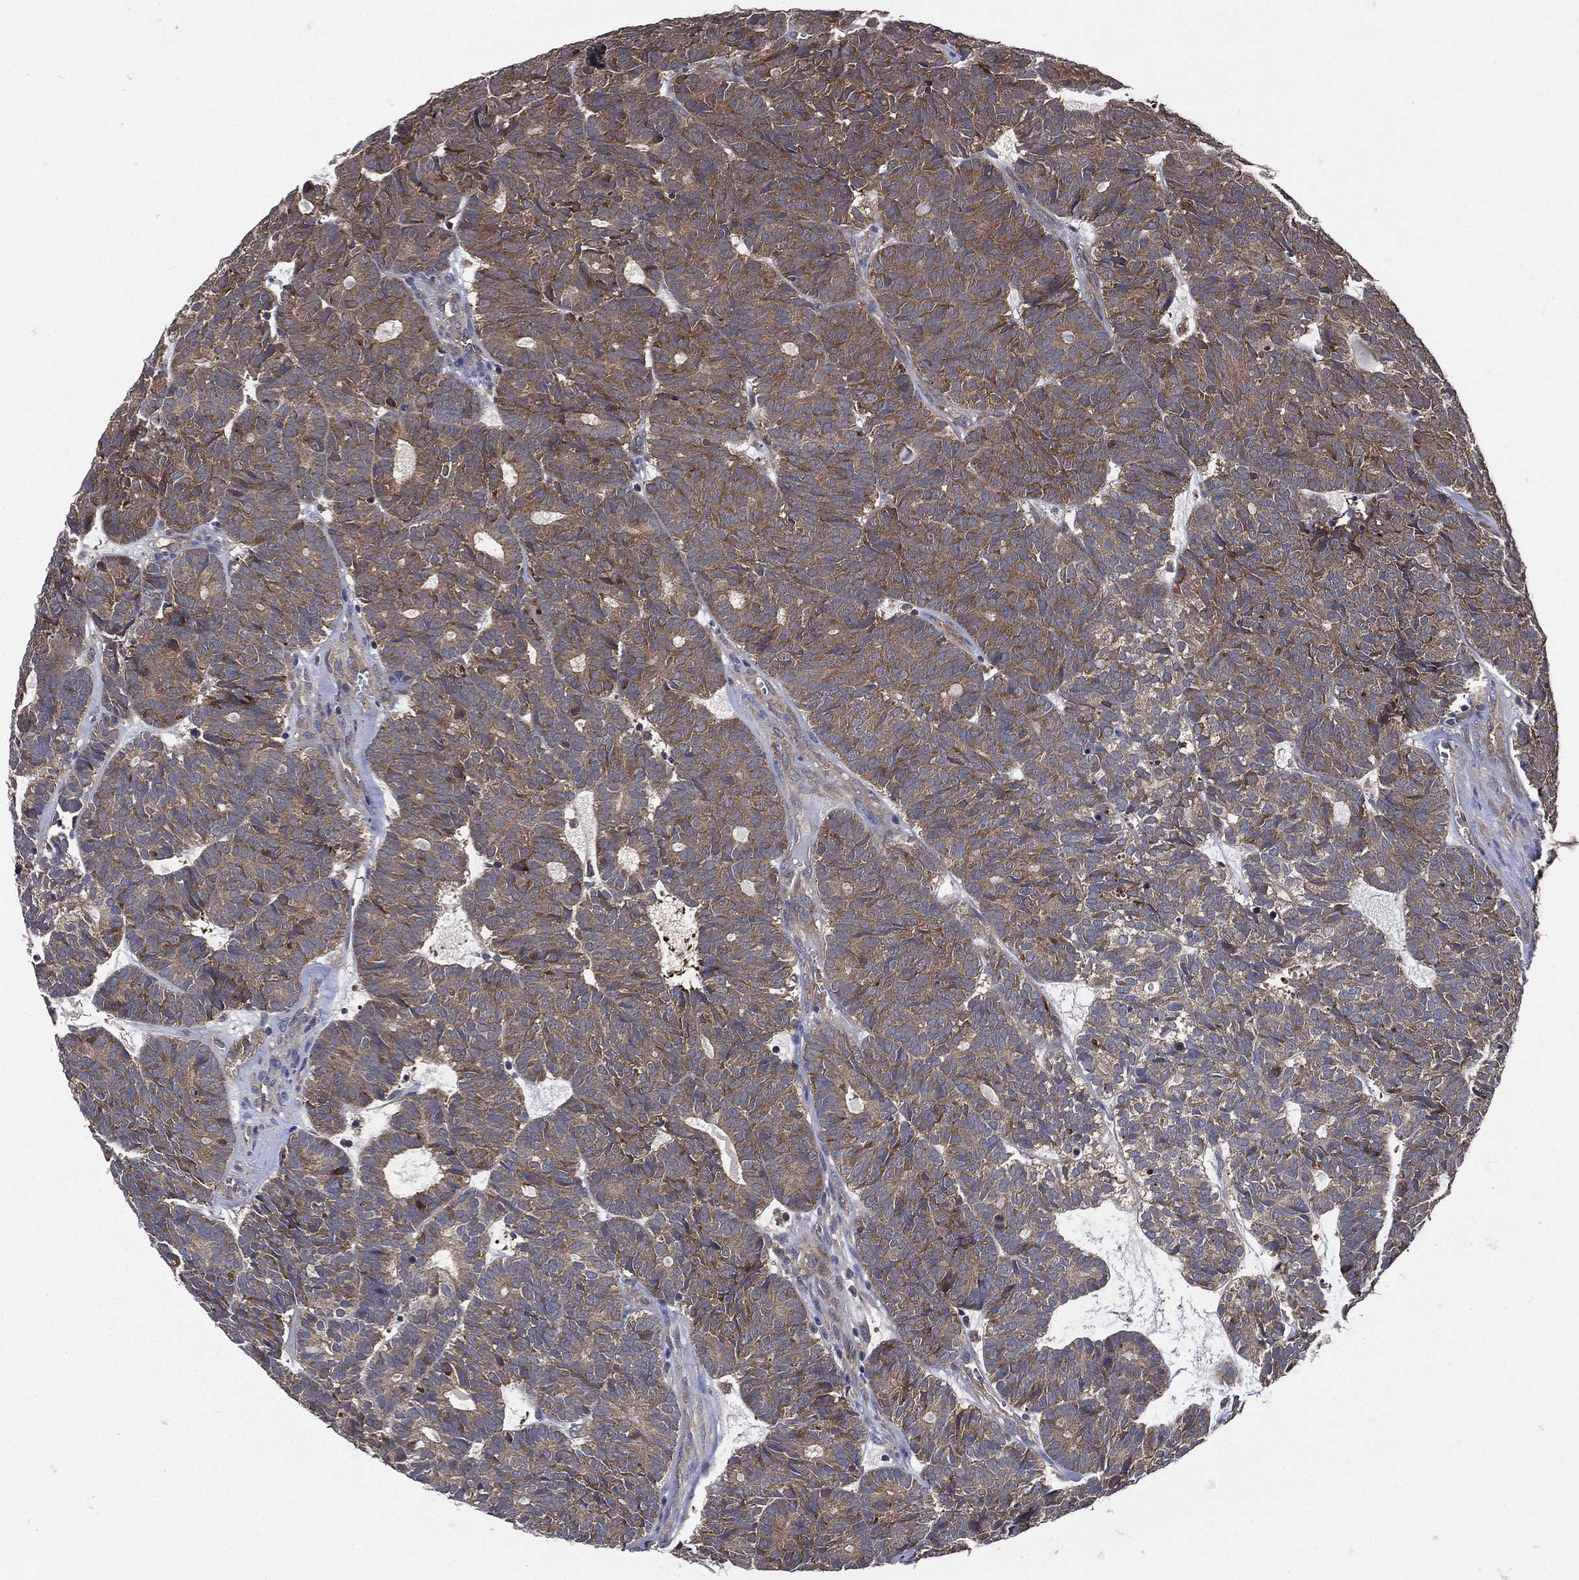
{"staining": {"intensity": "moderate", "quantity": "25%-75%", "location": "cytoplasmic/membranous"}, "tissue": "head and neck cancer", "cell_type": "Tumor cells", "image_type": "cancer", "snomed": [{"axis": "morphology", "description": "Adenocarcinoma, NOS"}, {"axis": "topography", "description": "Head-Neck"}], "caption": "This histopathology image exhibits immunohistochemistry (IHC) staining of human adenocarcinoma (head and neck), with medium moderate cytoplasmic/membranous positivity in about 25%-75% of tumor cells.", "gene": "SMPD3", "patient": {"sex": "female", "age": 81}}